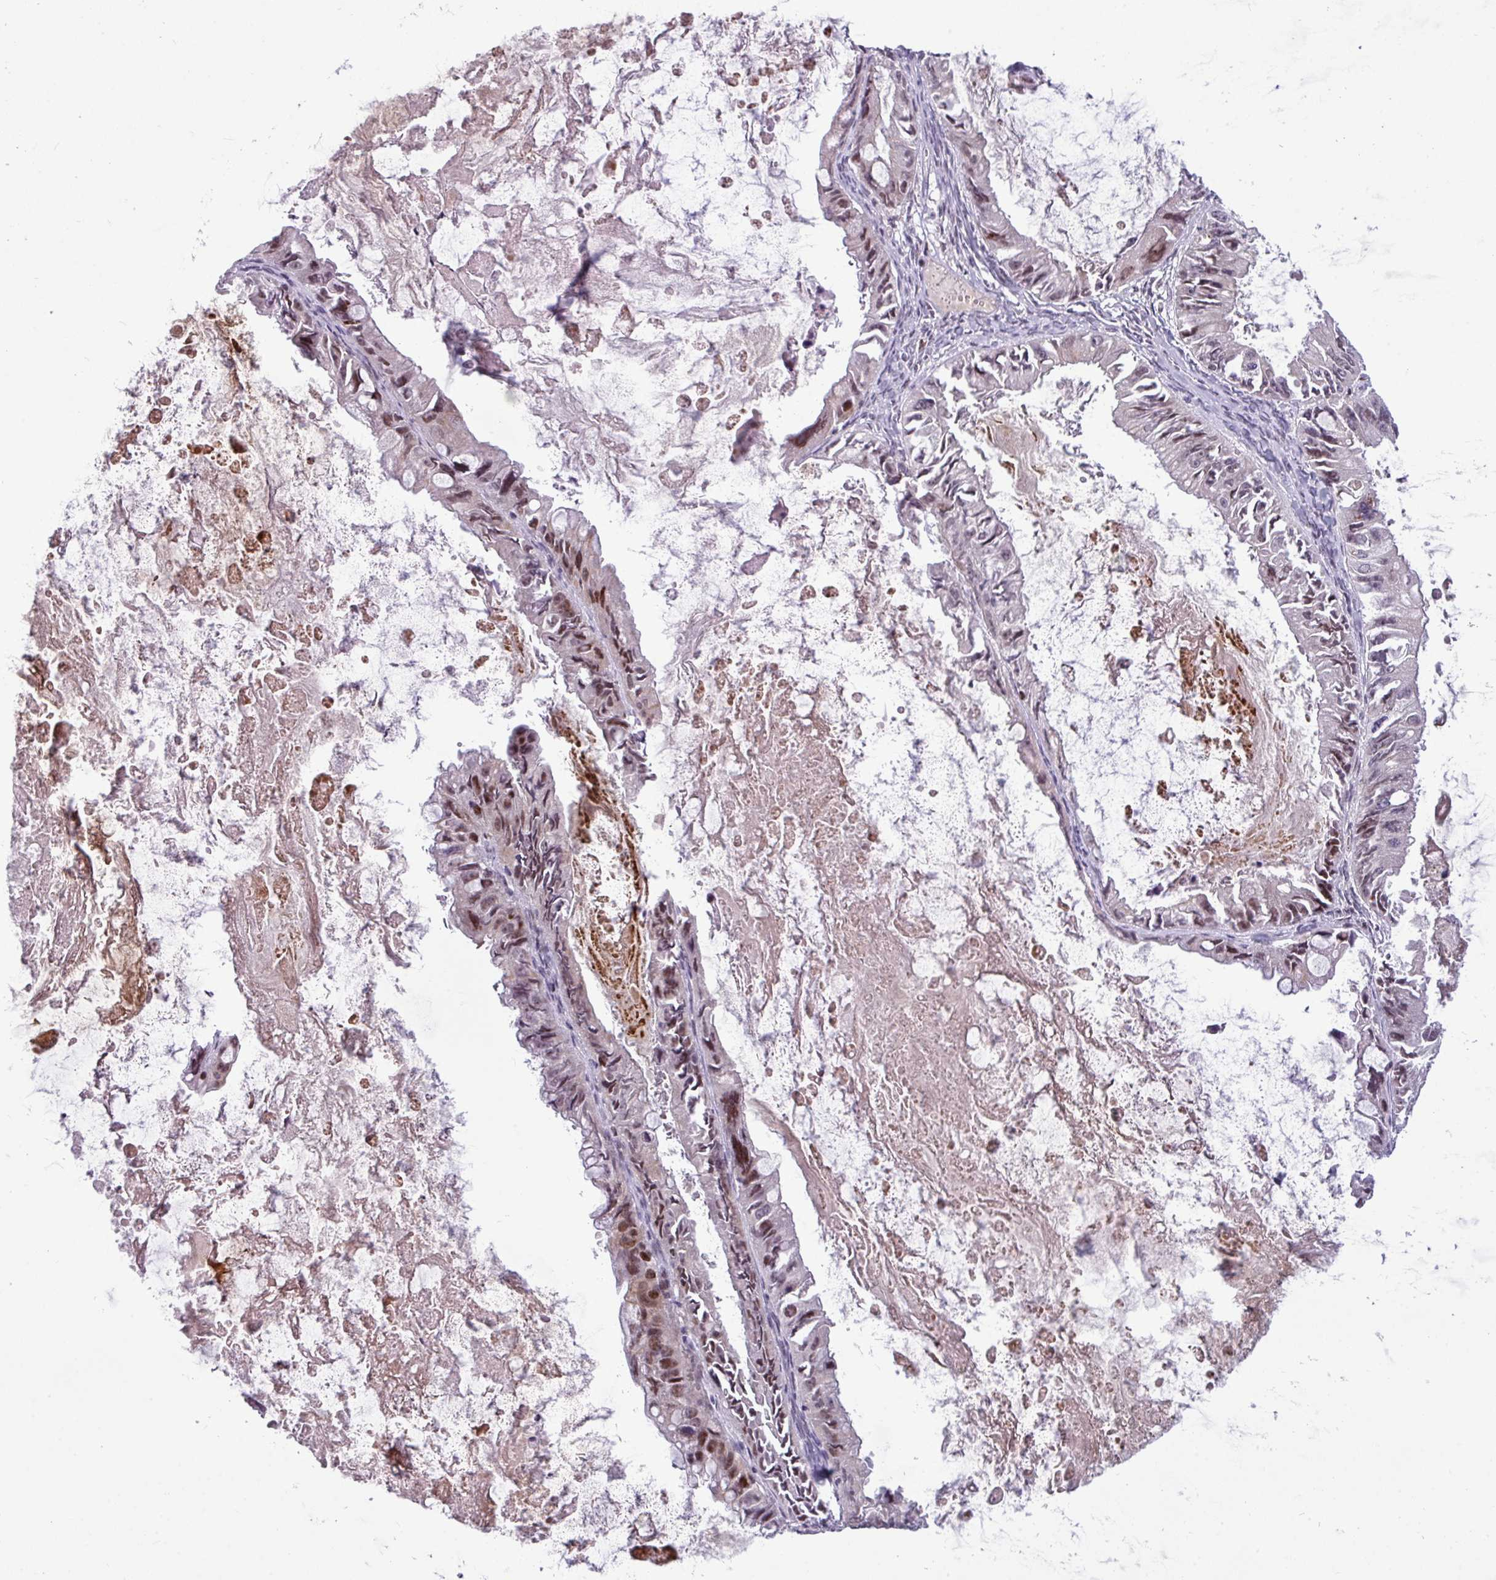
{"staining": {"intensity": "moderate", "quantity": "25%-75%", "location": "nuclear"}, "tissue": "ovarian cancer", "cell_type": "Tumor cells", "image_type": "cancer", "snomed": [{"axis": "morphology", "description": "Cystadenocarcinoma, mucinous, NOS"}, {"axis": "topography", "description": "Ovary"}], "caption": "A brown stain labels moderate nuclear expression of a protein in human ovarian cancer (mucinous cystadenocarcinoma) tumor cells. (Stains: DAB in brown, nuclei in blue, Microscopy: brightfield microscopy at high magnification).", "gene": "SLC66A2", "patient": {"sex": "female", "age": 61}}